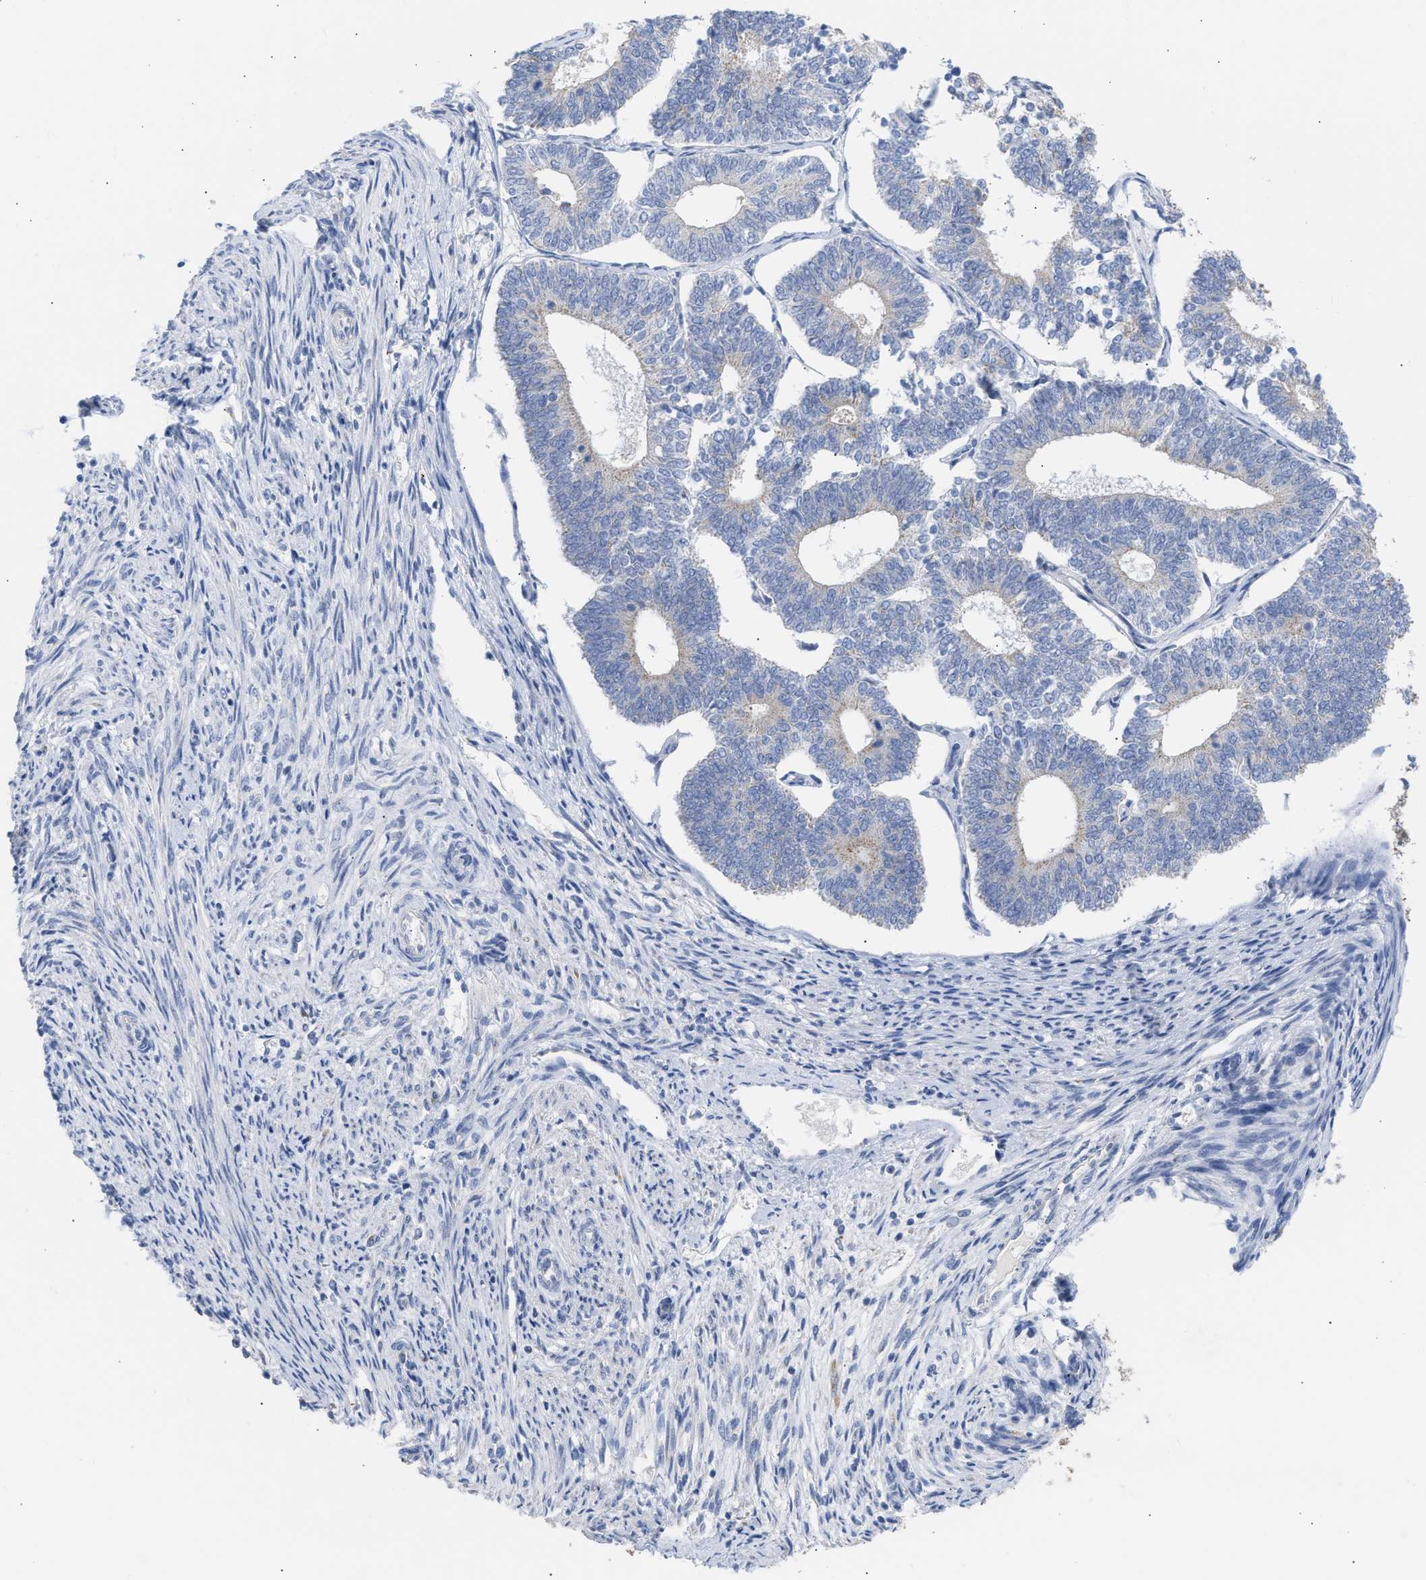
{"staining": {"intensity": "weak", "quantity": "<25%", "location": "cytoplasmic/membranous"}, "tissue": "endometrial cancer", "cell_type": "Tumor cells", "image_type": "cancer", "snomed": [{"axis": "morphology", "description": "Adenocarcinoma, NOS"}, {"axis": "topography", "description": "Endometrium"}], "caption": "DAB (3,3'-diaminobenzidine) immunohistochemical staining of human endometrial adenocarcinoma exhibits no significant staining in tumor cells. (DAB immunohistochemistry visualized using brightfield microscopy, high magnification).", "gene": "ACOT13", "patient": {"sex": "female", "age": 70}}